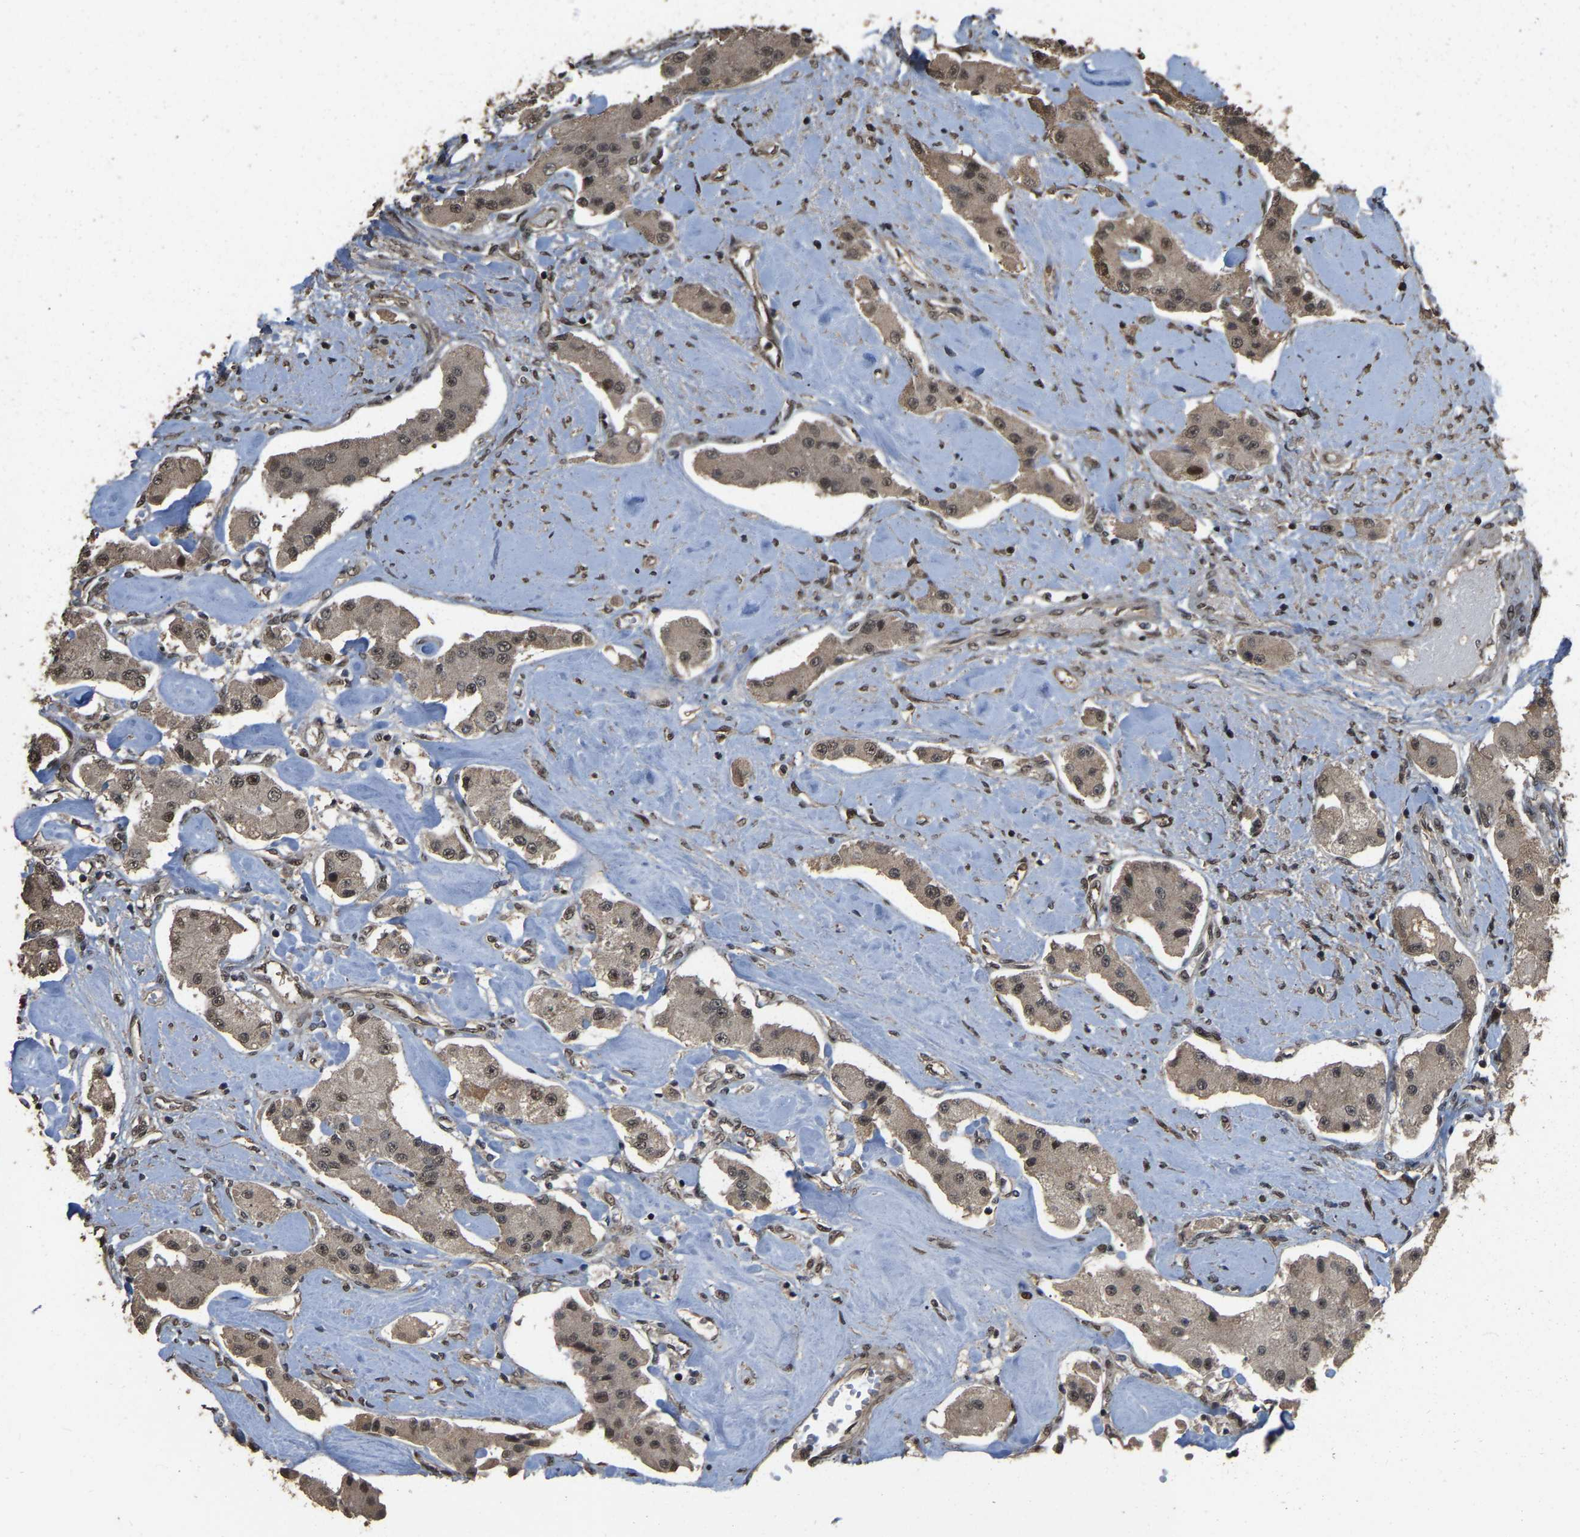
{"staining": {"intensity": "weak", "quantity": ">75%", "location": "cytoplasmic/membranous,nuclear"}, "tissue": "carcinoid", "cell_type": "Tumor cells", "image_type": "cancer", "snomed": [{"axis": "morphology", "description": "Carcinoid, malignant, NOS"}, {"axis": "topography", "description": "Pancreas"}], "caption": "Protein expression analysis of carcinoid reveals weak cytoplasmic/membranous and nuclear expression in about >75% of tumor cells. (DAB = brown stain, brightfield microscopy at high magnification).", "gene": "ARHGAP23", "patient": {"sex": "male", "age": 41}}